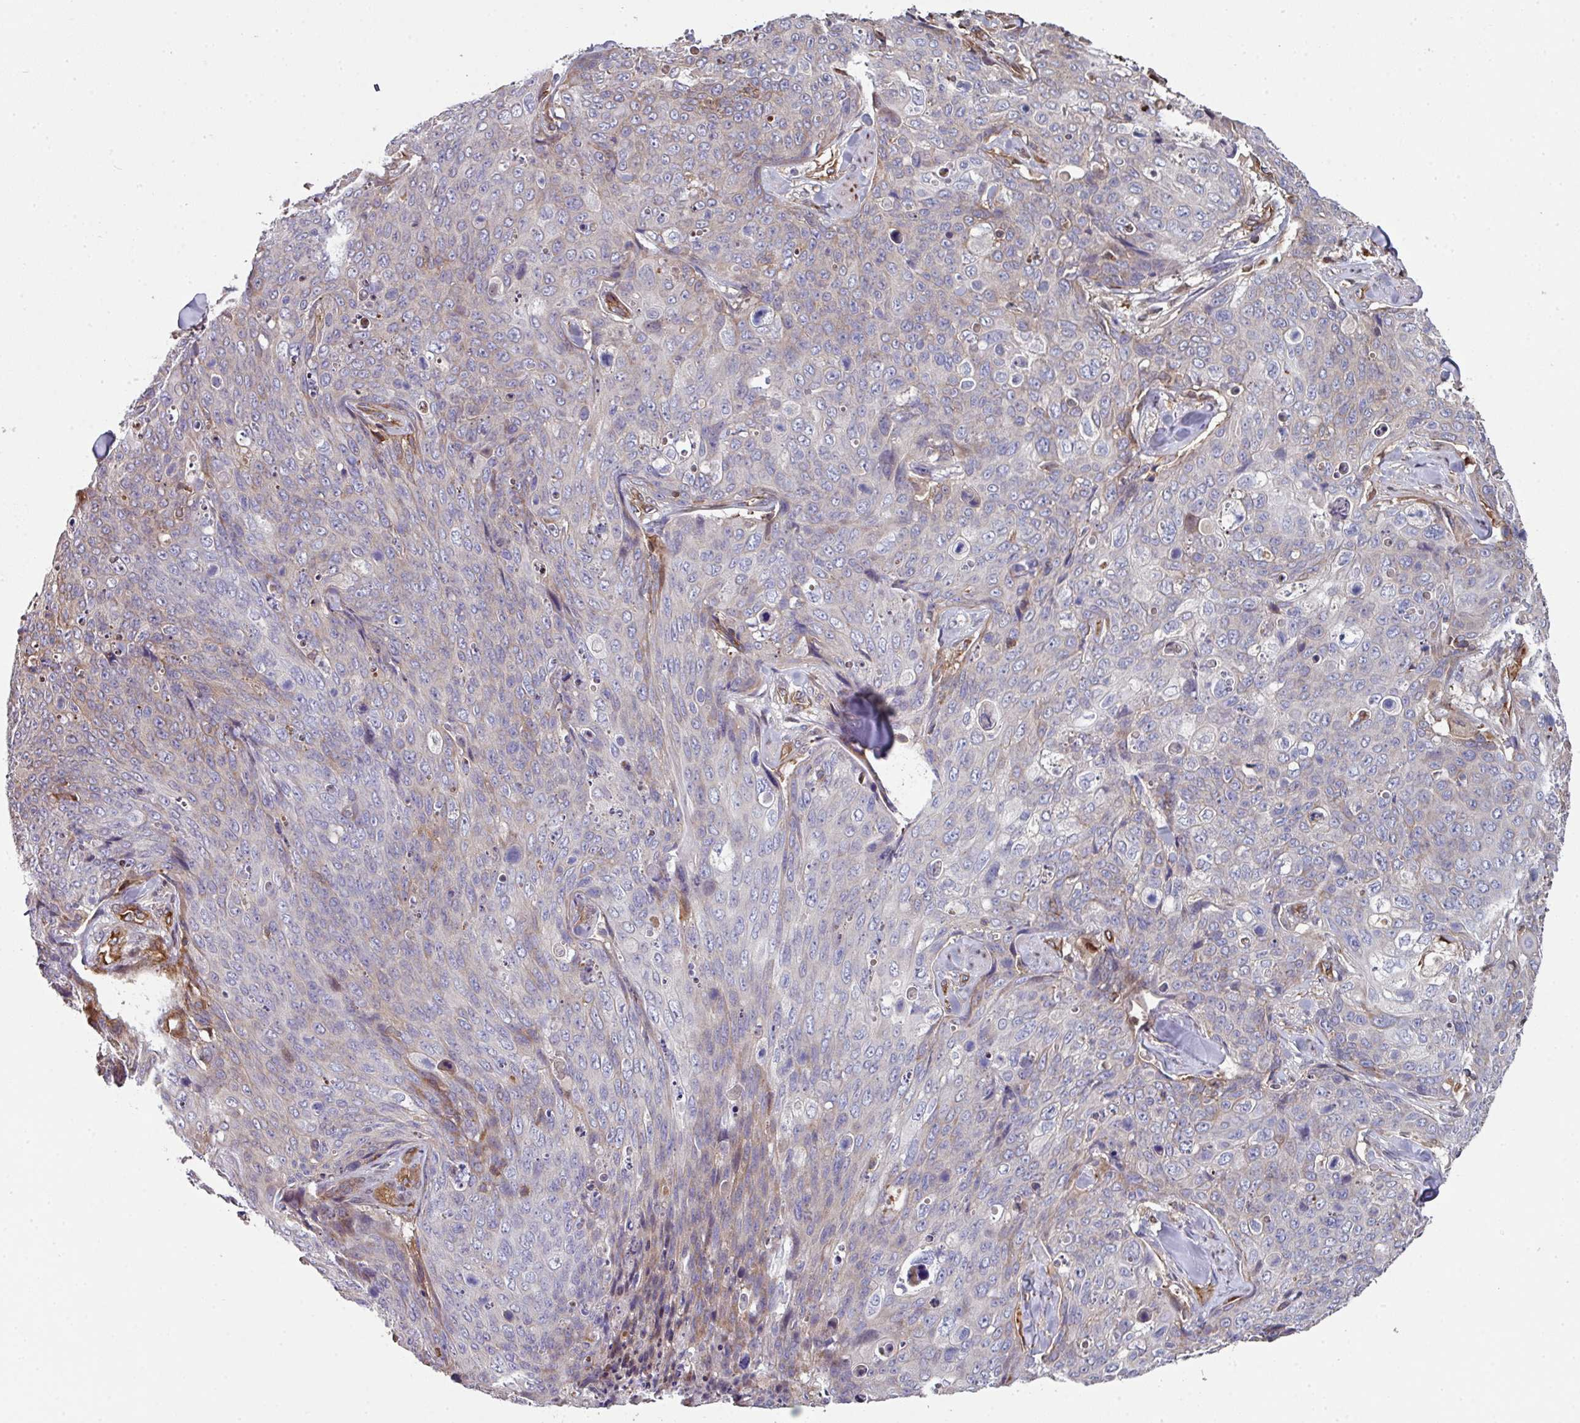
{"staining": {"intensity": "negative", "quantity": "none", "location": "none"}, "tissue": "skin cancer", "cell_type": "Tumor cells", "image_type": "cancer", "snomed": [{"axis": "morphology", "description": "Squamous cell carcinoma, NOS"}, {"axis": "topography", "description": "Skin"}, {"axis": "topography", "description": "Vulva"}], "caption": "An immunohistochemistry micrograph of skin cancer (squamous cell carcinoma) is shown. There is no staining in tumor cells of skin cancer (squamous cell carcinoma). The staining is performed using DAB brown chromogen with nuclei counter-stained in using hematoxylin.", "gene": "ANO9", "patient": {"sex": "female", "age": 85}}